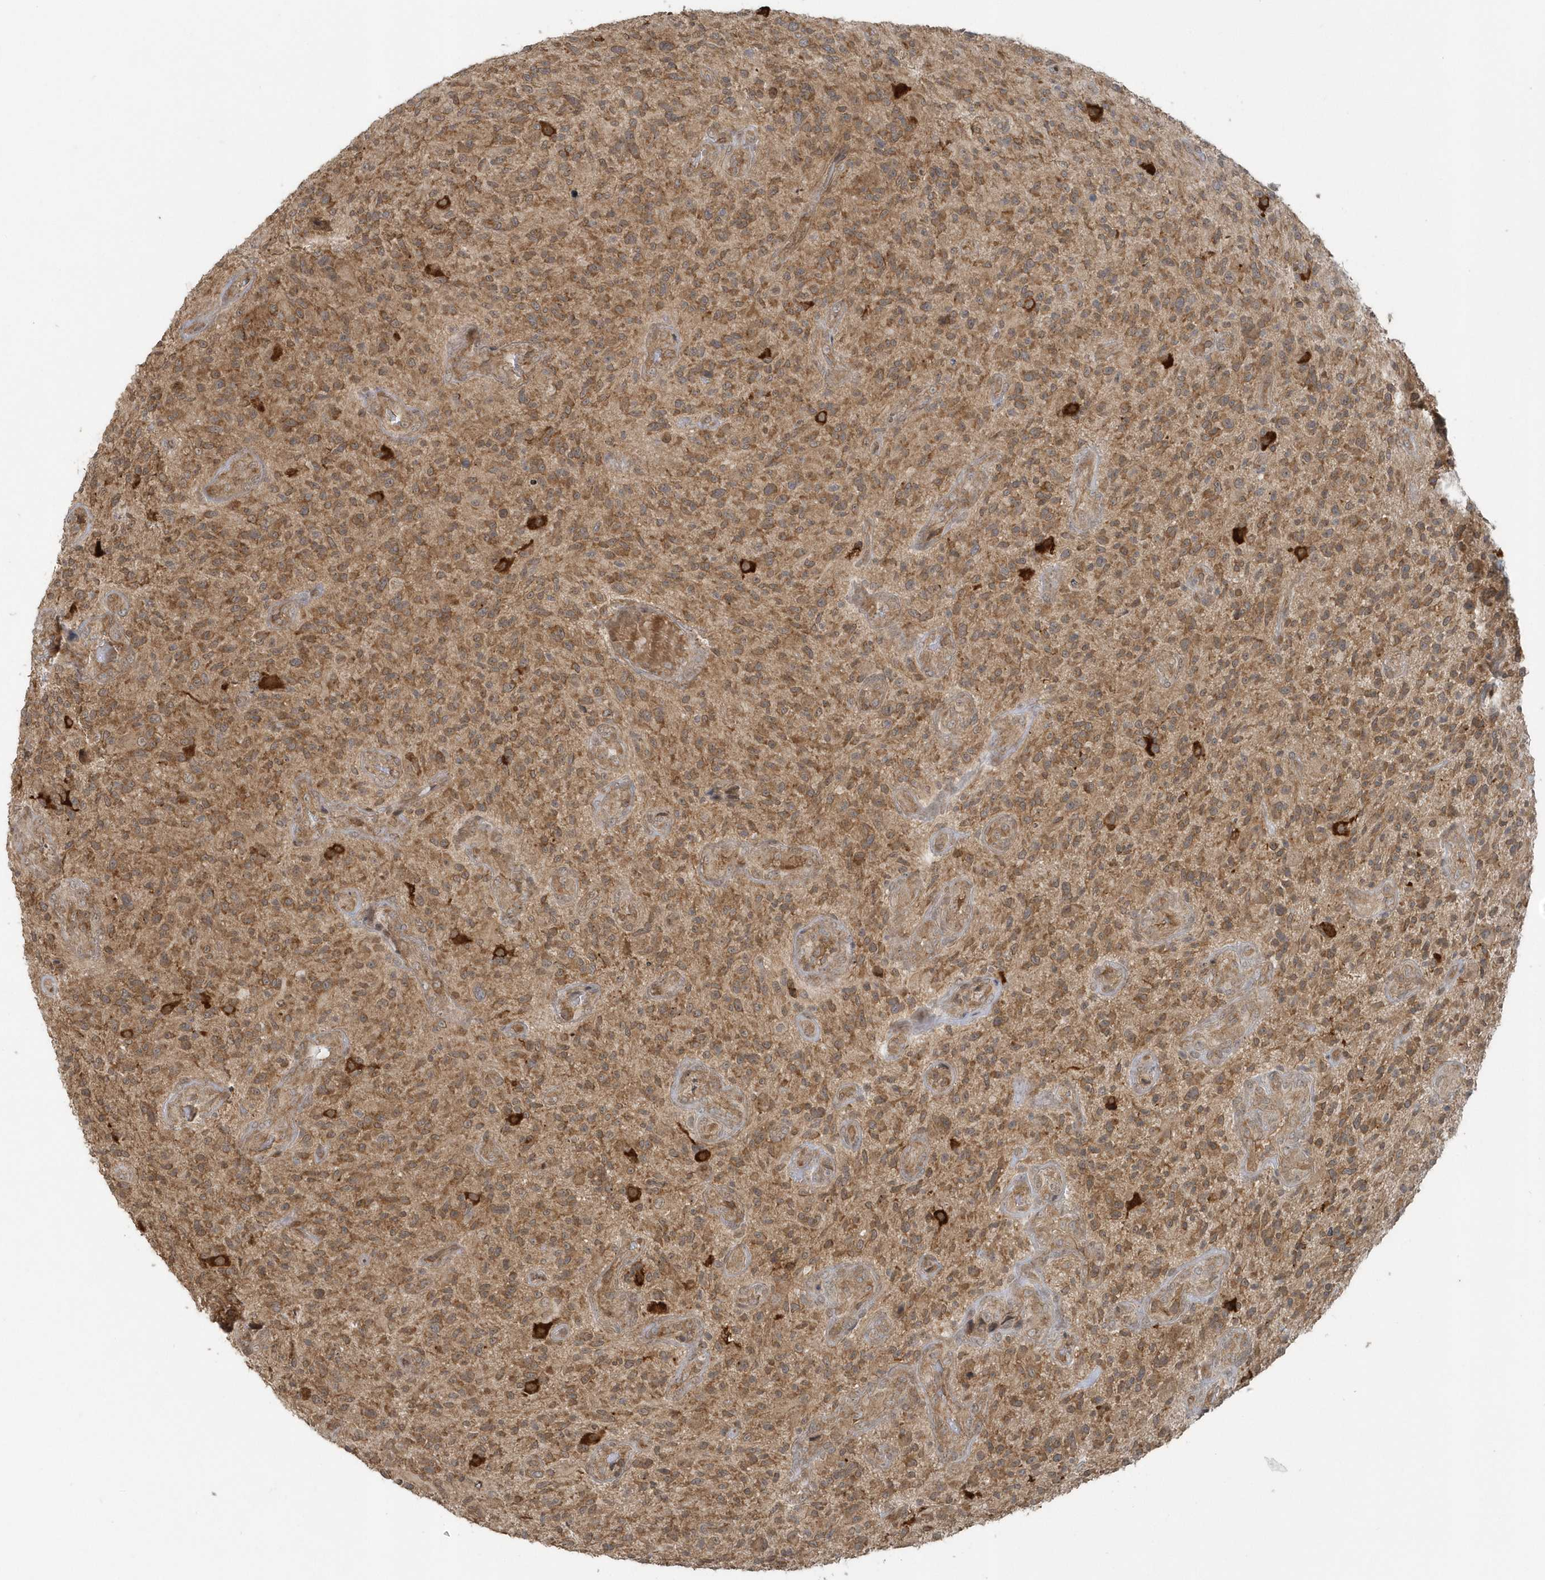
{"staining": {"intensity": "moderate", "quantity": ">75%", "location": "cytoplasmic/membranous"}, "tissue": "glioma", "cell_type": "Tumor cells", "image_type": "cancer", "snomed": [{"axis": "morphology", "description": "Glioma, malignant, High grade"}, {"axis": "topography", "description": "Brain"}], "caption": "About >75% of tumor cells in malignant glioma (high-grade) demonstrate moderate cytoplasmic/membranous protein expression as visualized by brown immunohistochemical staining.", "gene": "STIM2", "patient": {"sex": "male", "age": 47}}